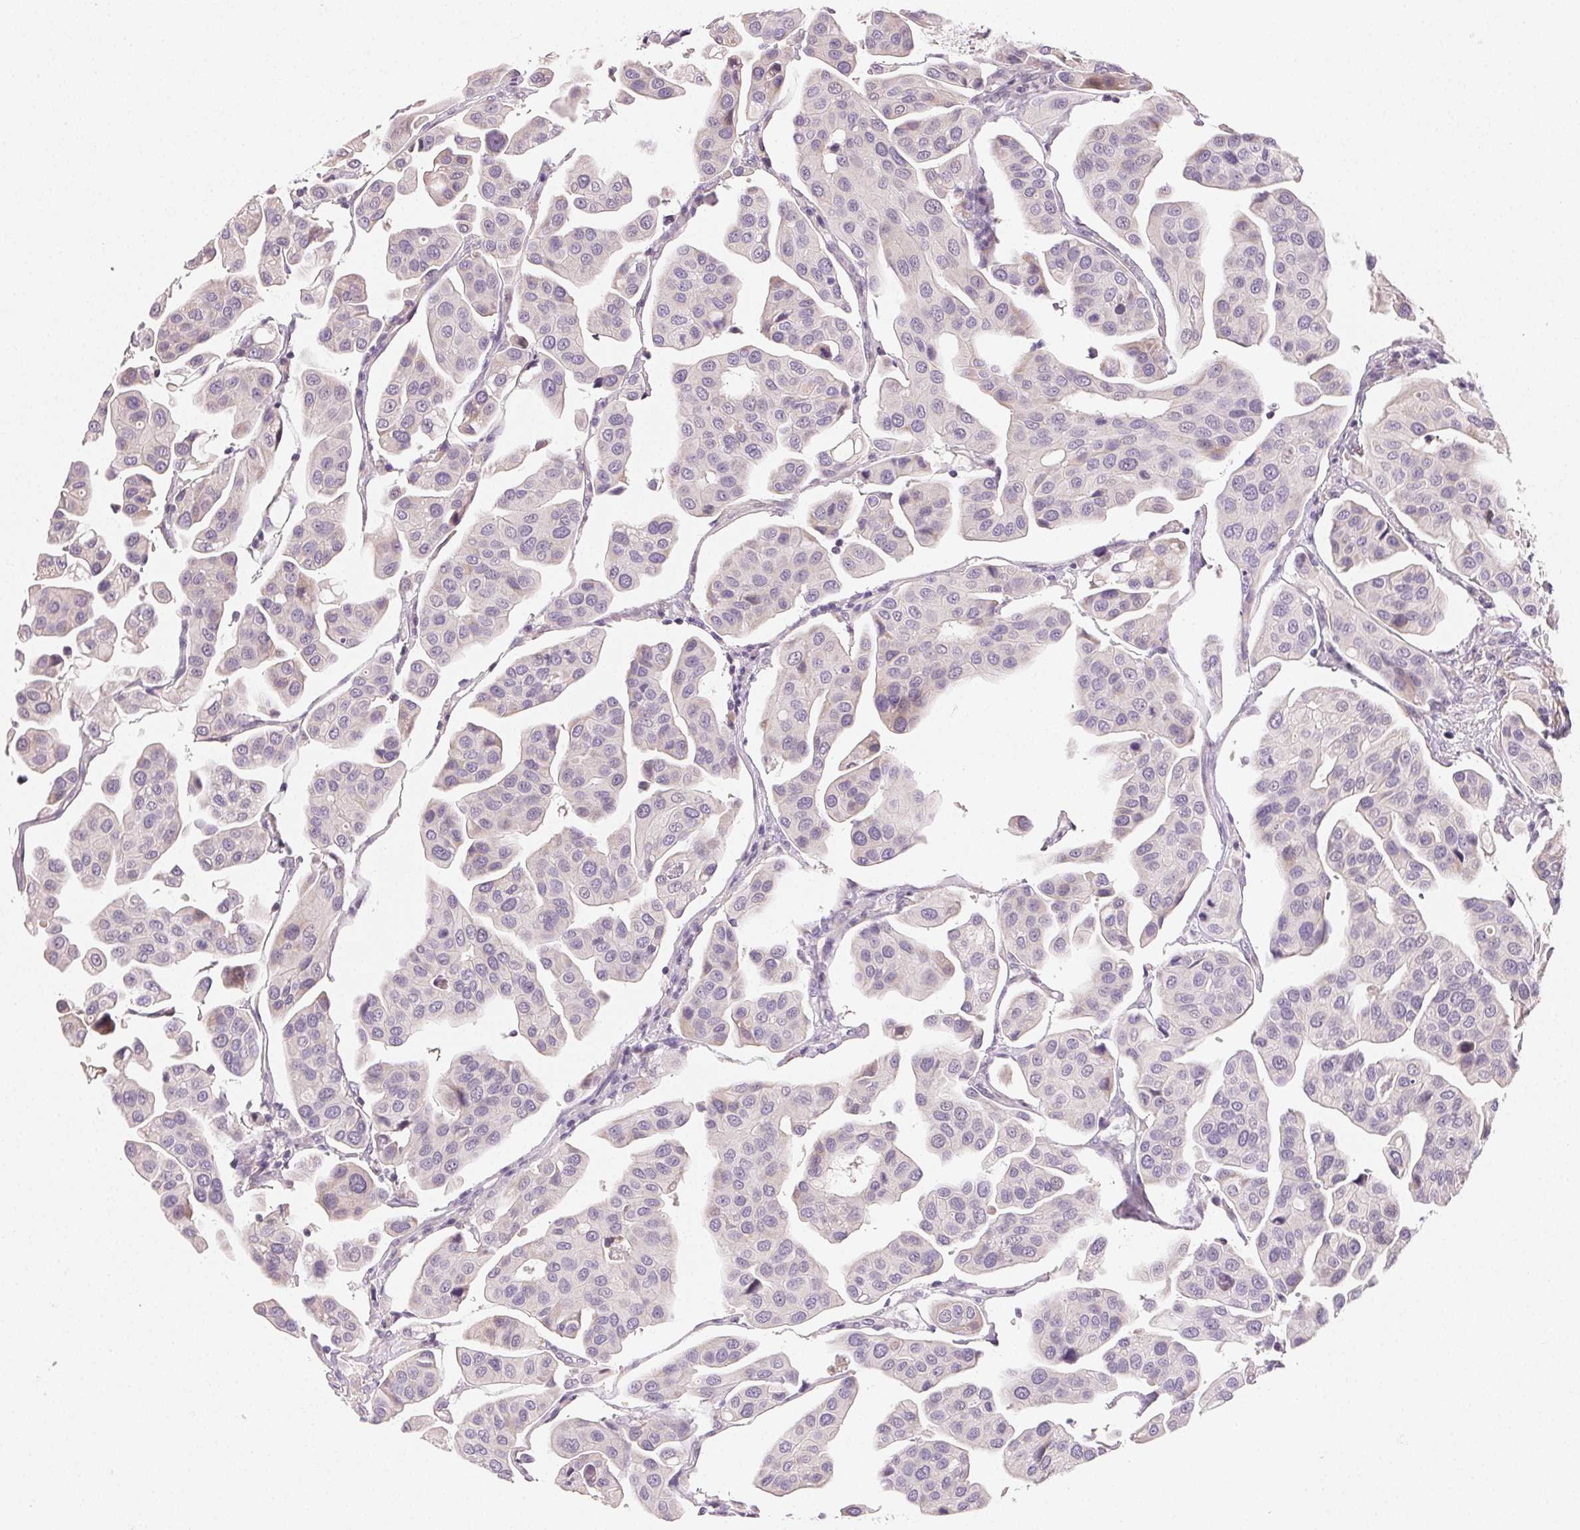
{"staining": {"intensity": "negative", "quantity": "none", "location": "none"}, "tissue": "renal cancer", "cell_type": "Tumor cells", "image_type": "cancer", "snomed": [{"axis": "morphology", "description": "Adenocarcinoma, NOS"}, {"axis": "topography", "description": "Urinary bladder"}], "caption": "This is an IHC histopathology image of human renal cancer. There is no staining in tumor cells.", "gene": "MYBL1", "patient": {"sex": "male", "age": 61}}